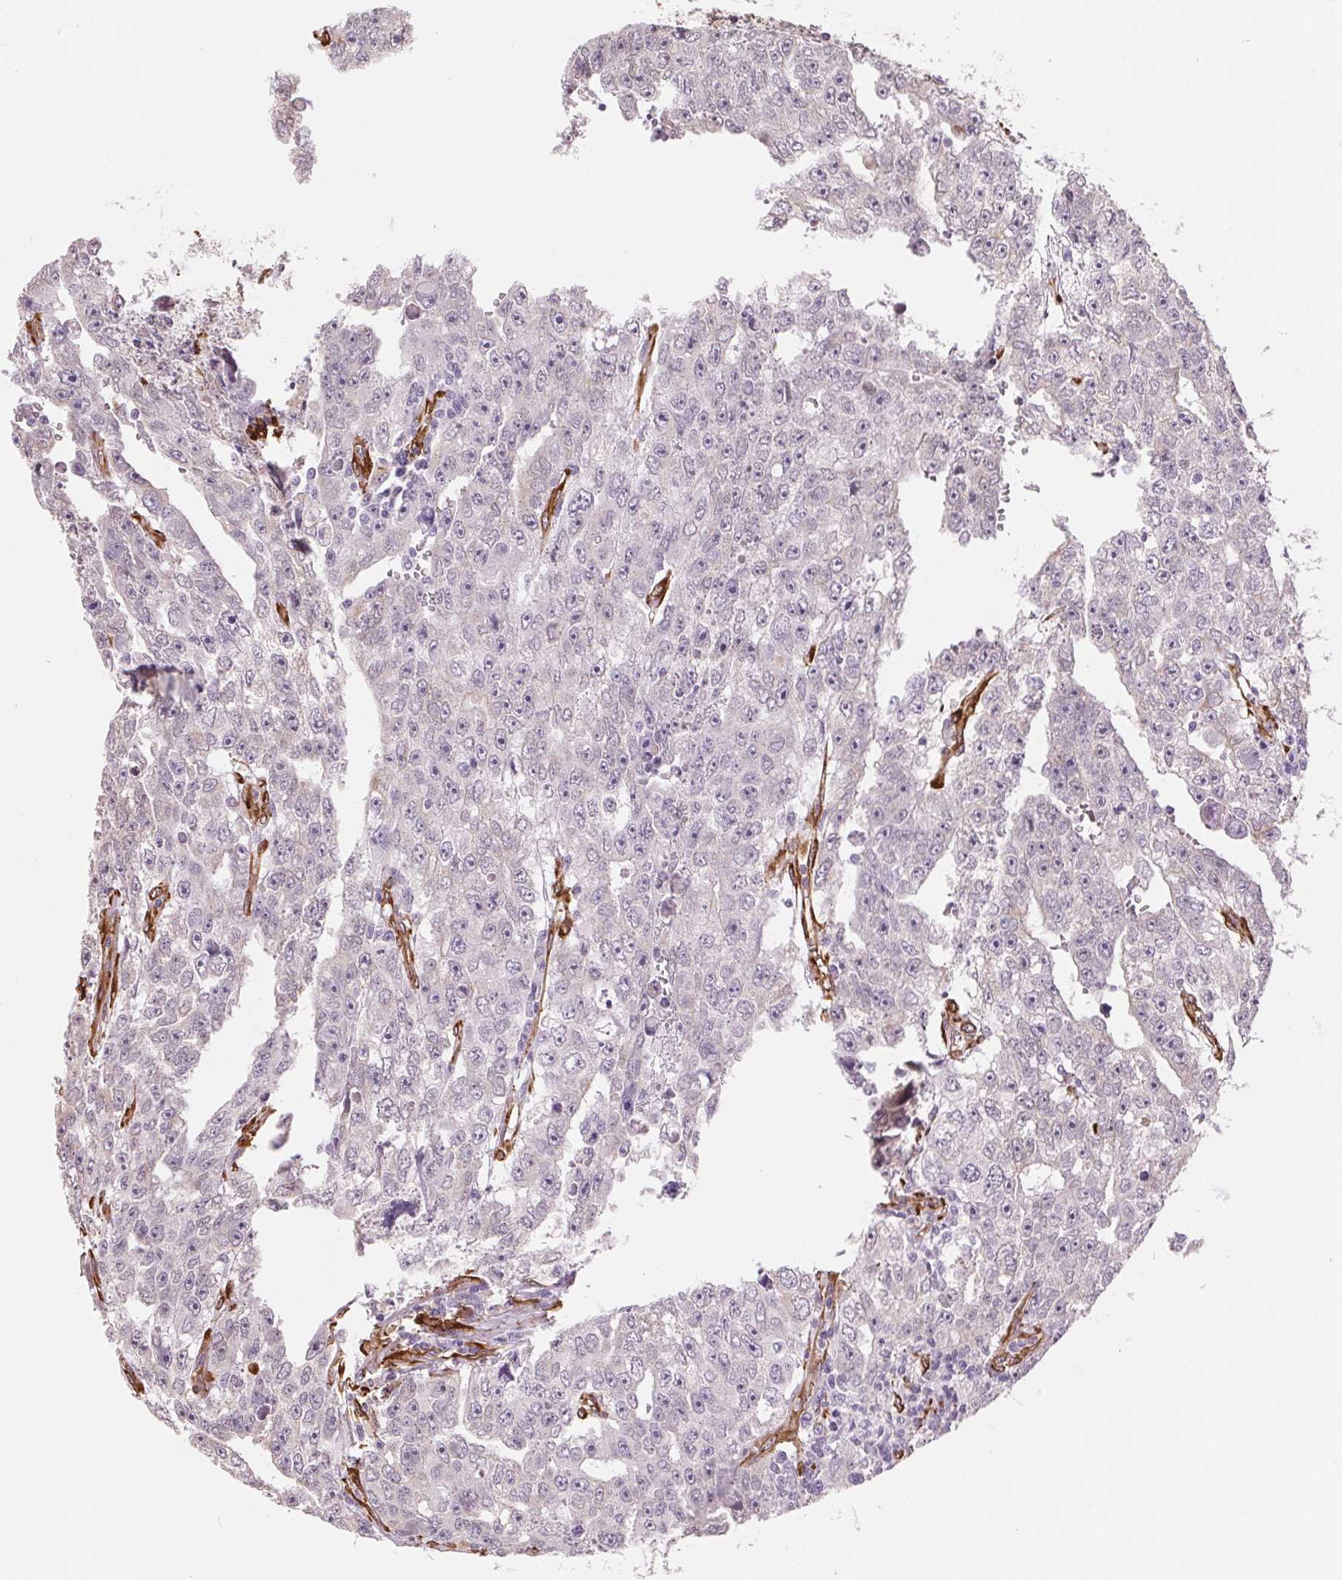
{"staining": {"intensity": "negative", "quantity": "none", "location": "none"}, "tissue": "testis cancer", "cell_type": "Tumor cells", "image_type": "cancer", "snomed": [{"axis": "morphology", "description": "Carcinoma, Embryonal, NOS"}, {"axis": "topography", "description": "Testis"}], "caption": "Tumor cells are negative for brown protein staining in embryonal carcinoma (testis). Brightfield microscopy of immunohistochemistry stained with DAB (3,3'-diaminobenzidine) (brown) and hematoxylin (blue), captured at high magnification.", "gene": "FKBP10", "patient": {"sex": "male", "age": 20}}